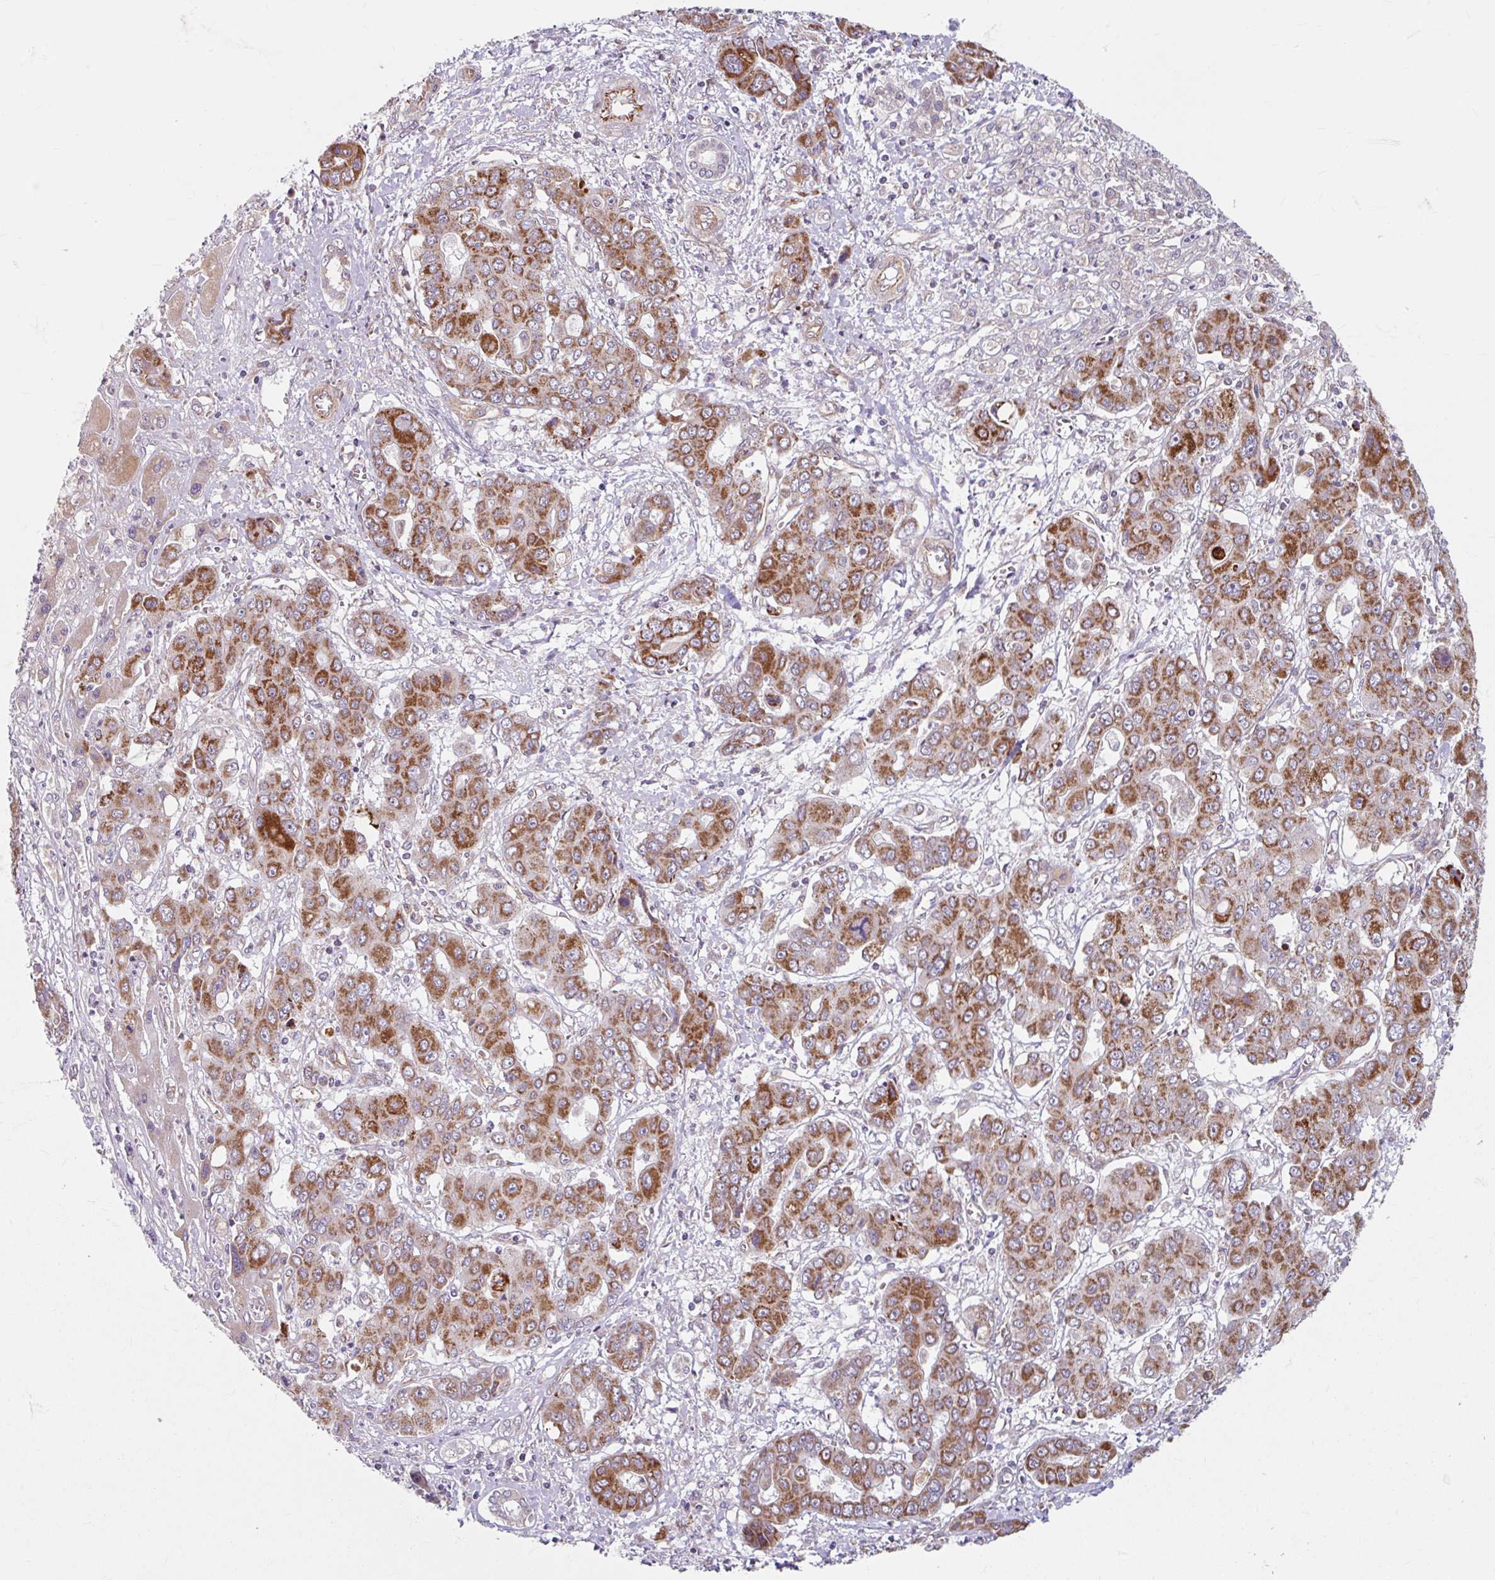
{"staining": {"intensity": "moderate", "quantity": ">75%", "location": "cytoplasmic/membranous"}, "tissue": "liver cancer", "cell_type": "Tumor cells", "image_type": "cancer", "snomed": [{"axis": "morphology", "description": "Cholangiocarcinoma"}, {"axis": "topography", "description": "Liver"}], "caption": "This is an image of IHC staining of liver cancer, which shows moderate positivity in the cytoplasmic/membranous of tumor cells.", "gene": "DAAM2", "patient": {"sex": "male", "age": 67}}